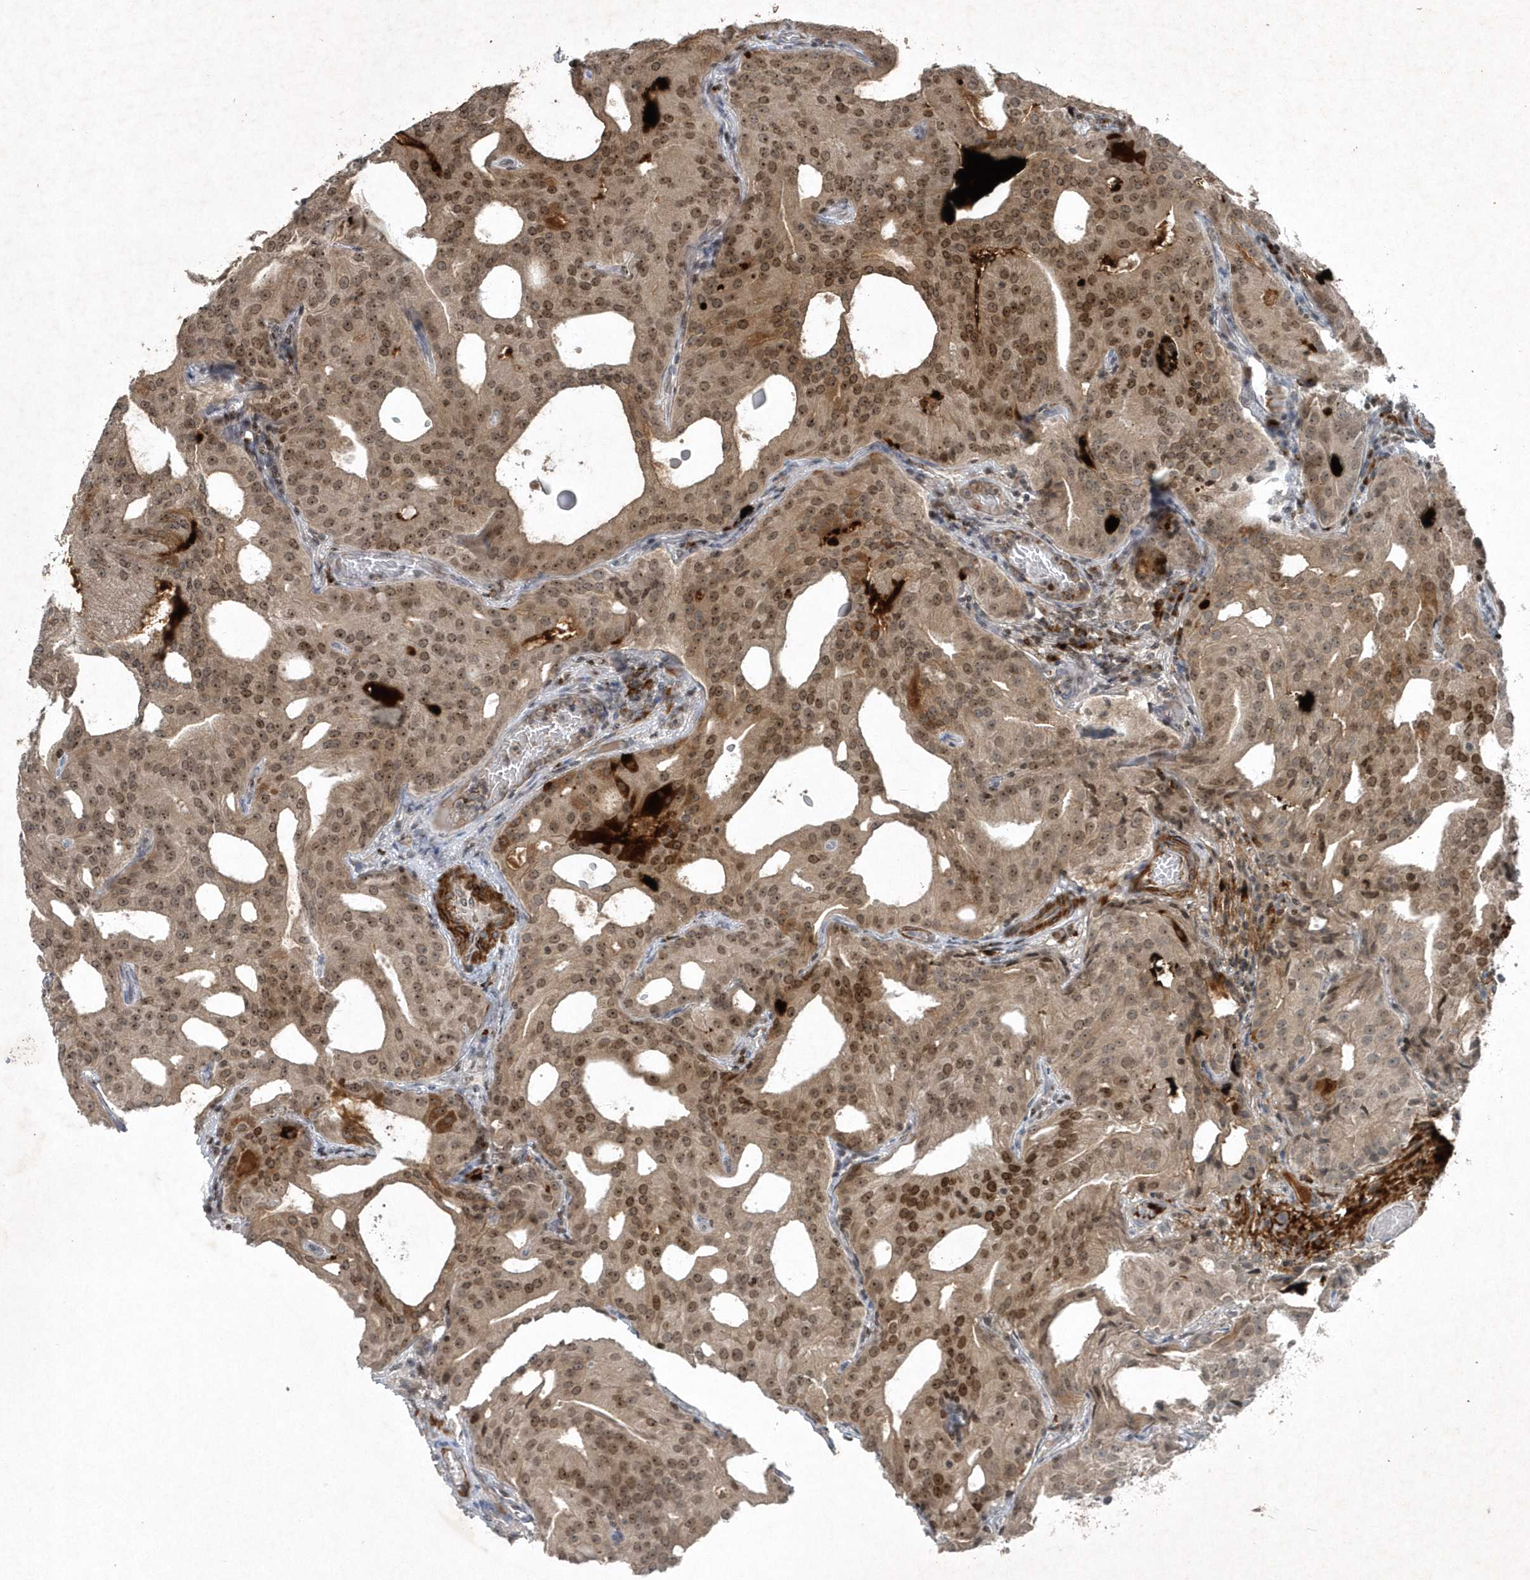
{"staining": {"intensity": "moderate", "quantity": ">75%", "location": "nuclear"}, "tissue": "prostate cancer", "cell_type": "Tumor cells", "image_type": "cancer", "snomed": [{"axis": "morphology", "description": "Adenocarcinoma, Medium grade"}, {"axis": "topography", "description": "Prostate"}], "caption": "An image showing moderate nuclear positivity in approximately >75% of tumor cells in adenocarcinoma (medium-grade) (prostate), as visualized by brown immunohistochemical staining.", "gene": "QTRT2", "patient": {"sex": "male", "age": 88}}